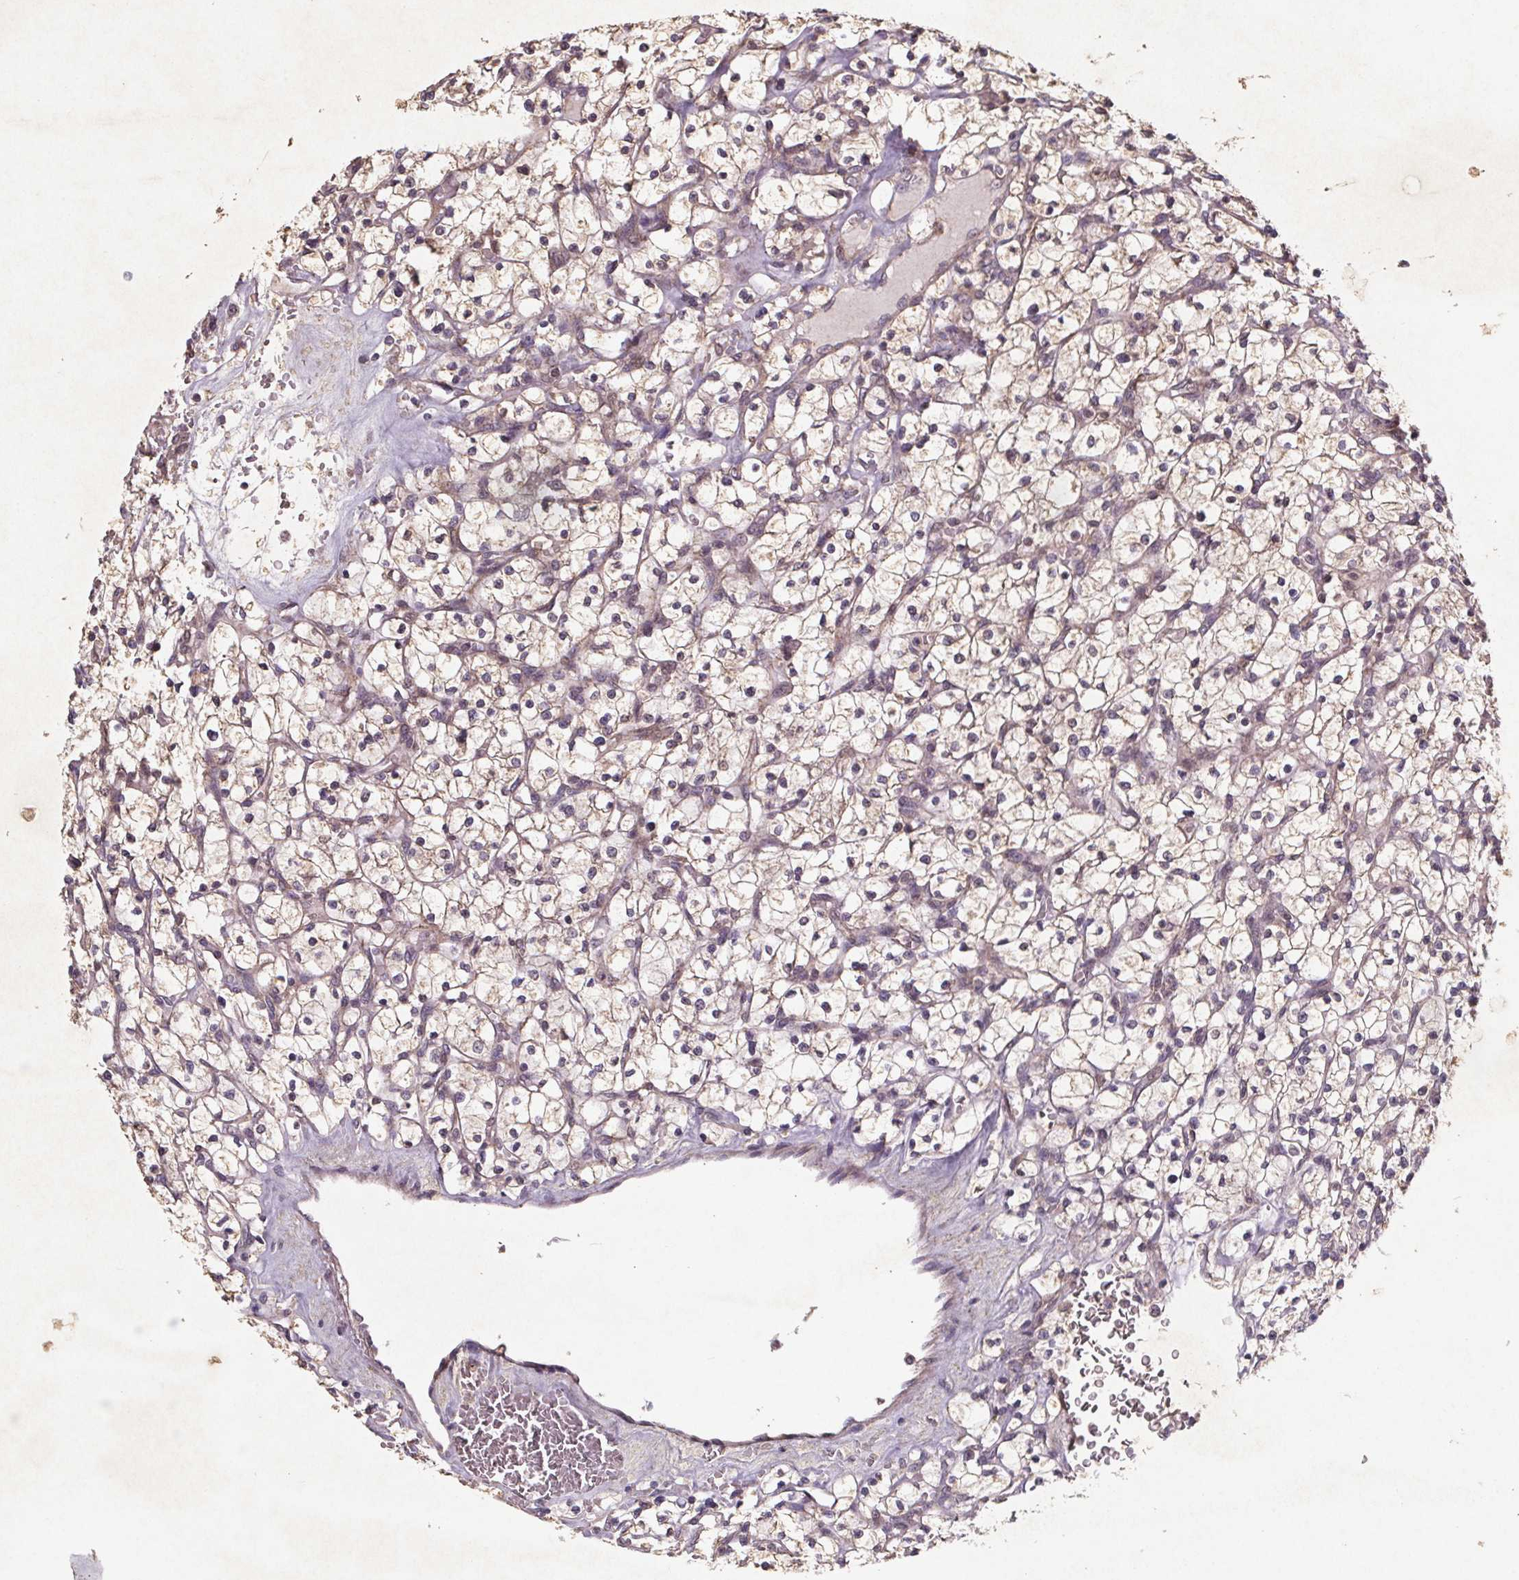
{"staining": {"intensity": "negative", "quantity": "none", "location": "none"}, "tissue": "renal cancer", "cell_type": "Tumor cells", "image_type": "cancer", "snomed": [{"axis": "morphology", "description": "Adenocarcinoma, NOS"}, {"axis": "topography", "description": "Kidney"}], "caption": "An immunohistochemistry (IHC) micrograph of renal cancer (adenocarcinoma) is shown. There is no staining in tumor cells of renal cancer (adenocarcinoma).", "gene": "STRN3", "patient": {"sex": "female", "age": 64}}